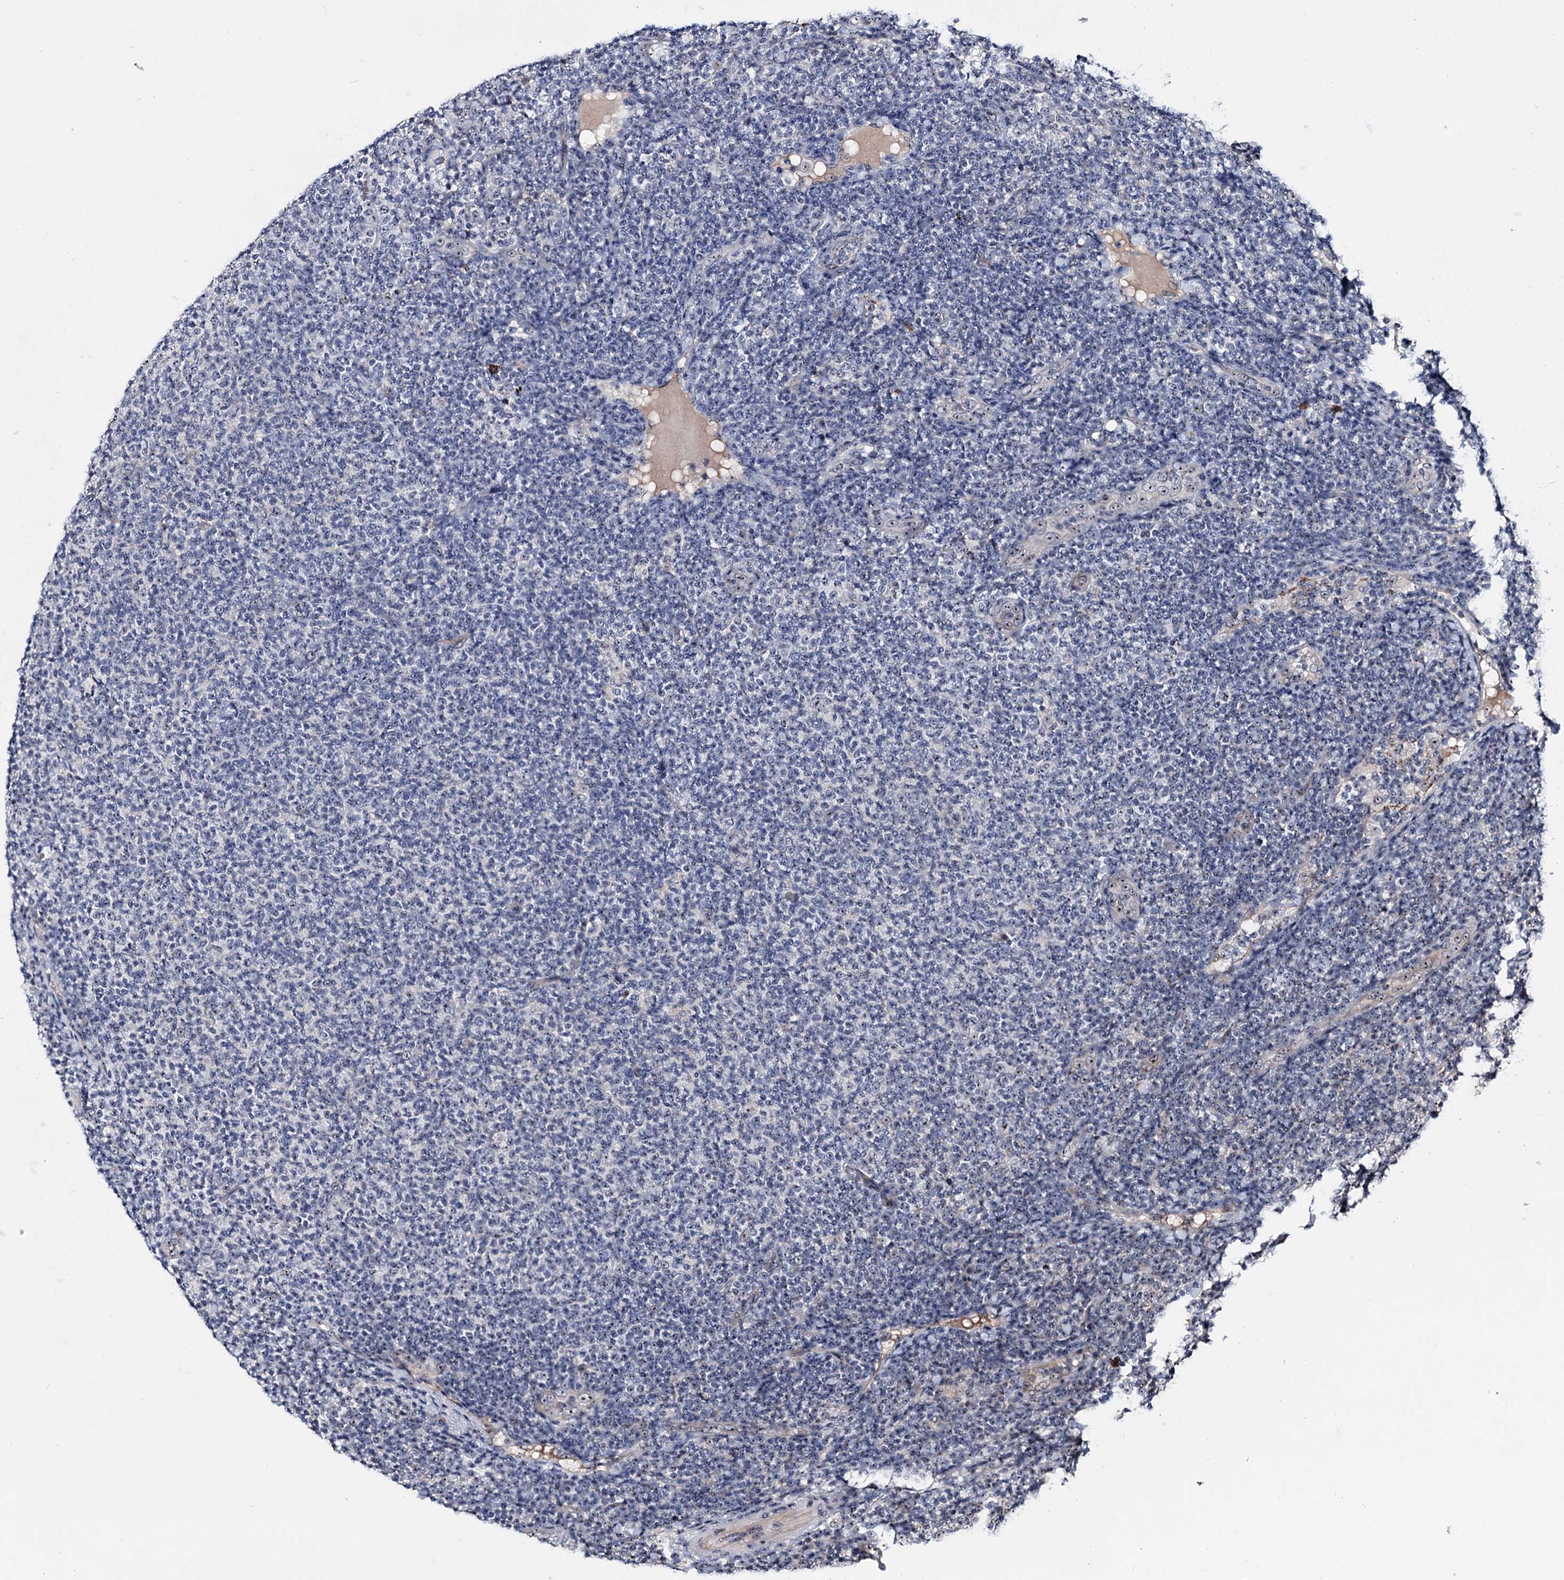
{"staining": {"intensity": "negative", "quantity": "none", "location": "none"}, "tissue": "lymphoma", "cell_type": "Tumor cells", "image_type": "cancer", "snomed": [{"axis": "morphology", "description": "Malignant lymphoma, non-Hodgkin's type, Low grade"}, {"axis": "topography", "description": "Lymph node"}], "caption": "IHC histopathology image of human low-grade malignant lymphoma, non-Hodgkin's type stained for a protein (brown), which displays no expression in tumor cells.", "gene": "SUPT20H", "patient": {"sex": "male", "age": 66}}